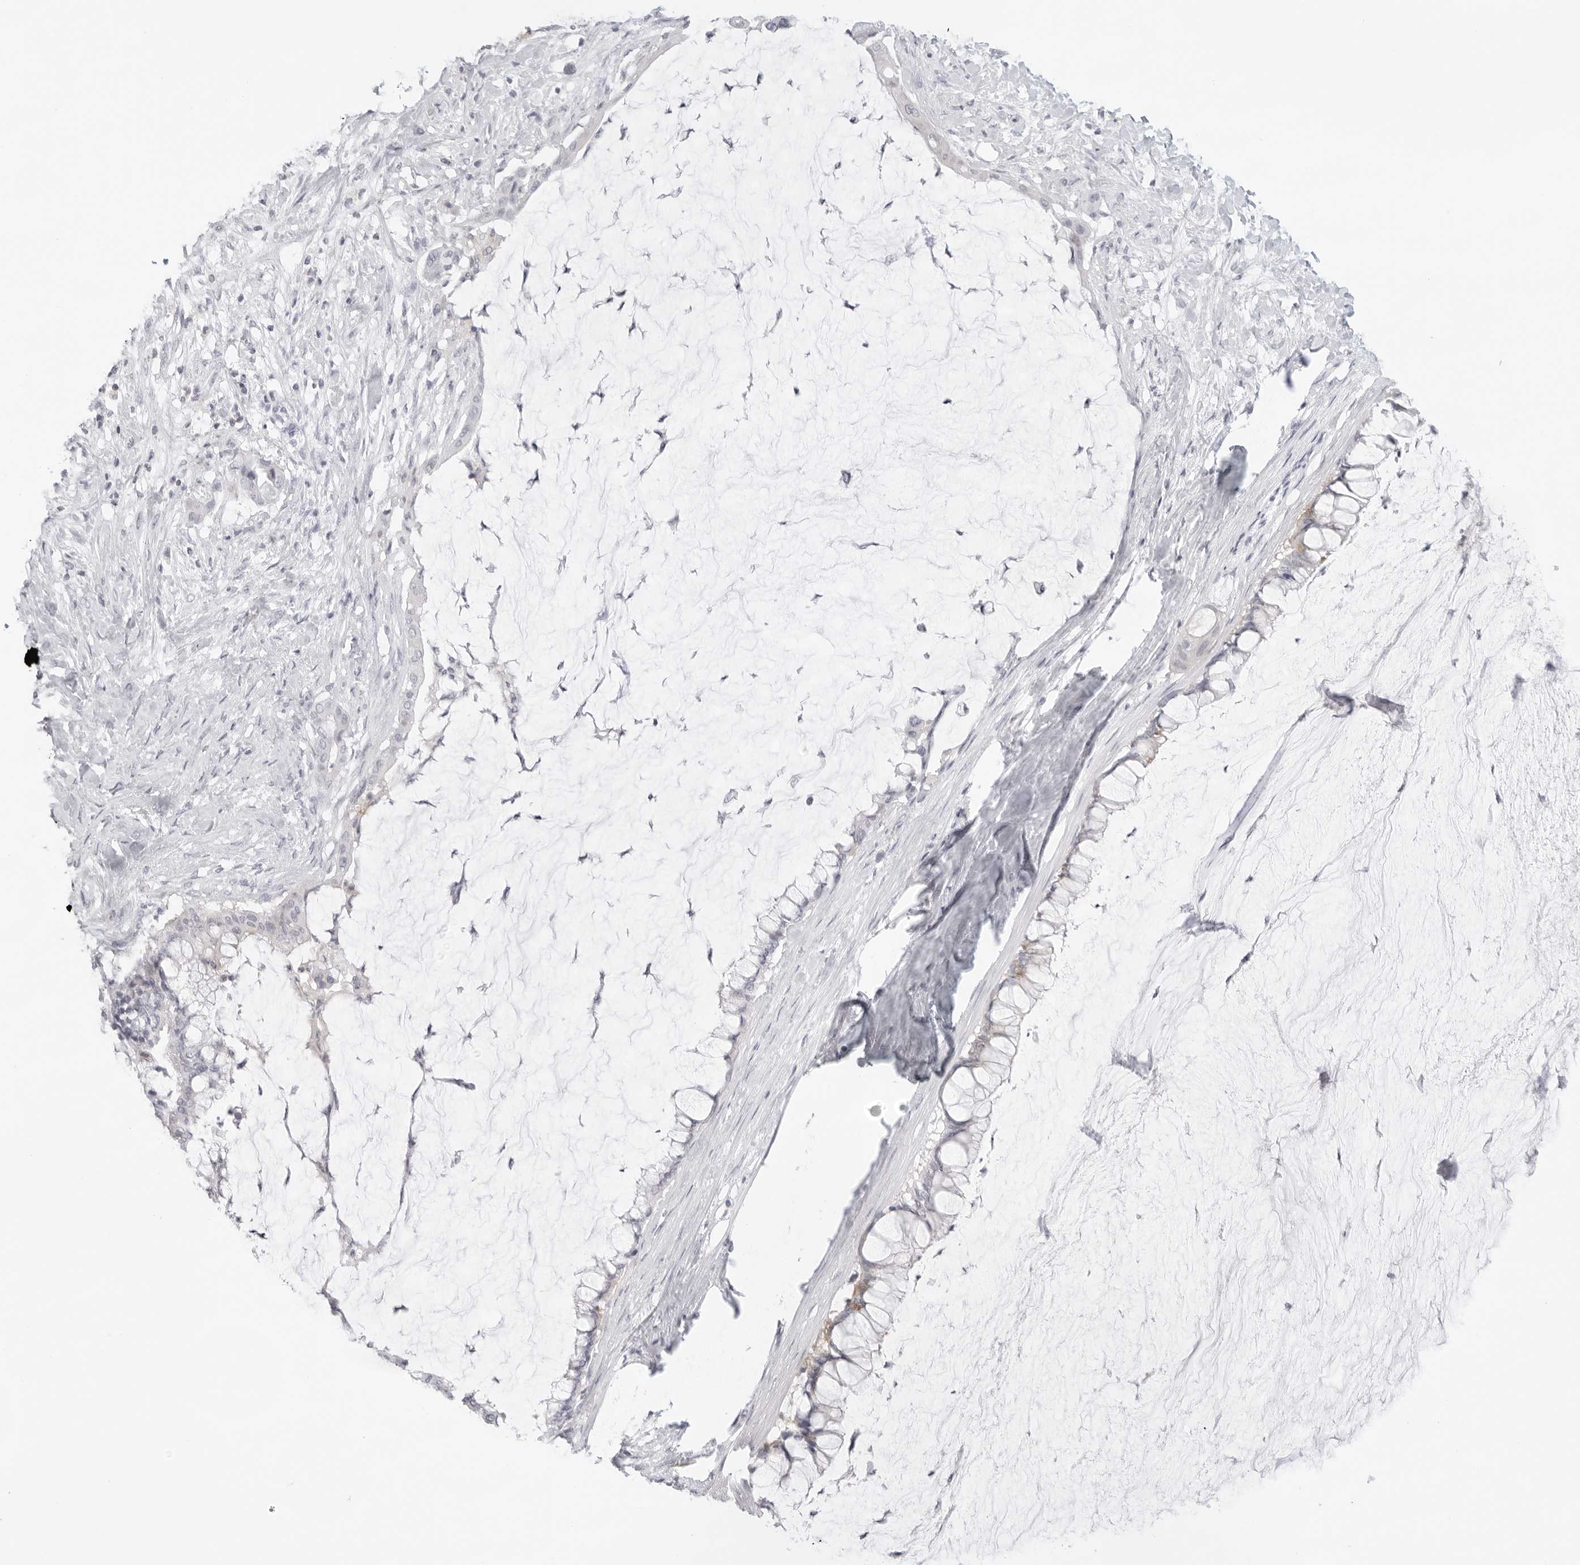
{"staining": {"intensity": "negative", "quantity": "none", "location": "none"}, "tissue": "pancreatic cancer", "cell_type": "Tumor cells", "image_type": "cancer", "snomed": [{"axis": "morphology", "description": "Adenocarcinoma, NOS"}, {"axis": "topography", "description": "Pancreas"}], "caption": "Tumor cells show no significant protein expression in pancreatic cancer.", "gene": "TNFRSF14", "patient": {"sex": "male", "age": 41}}